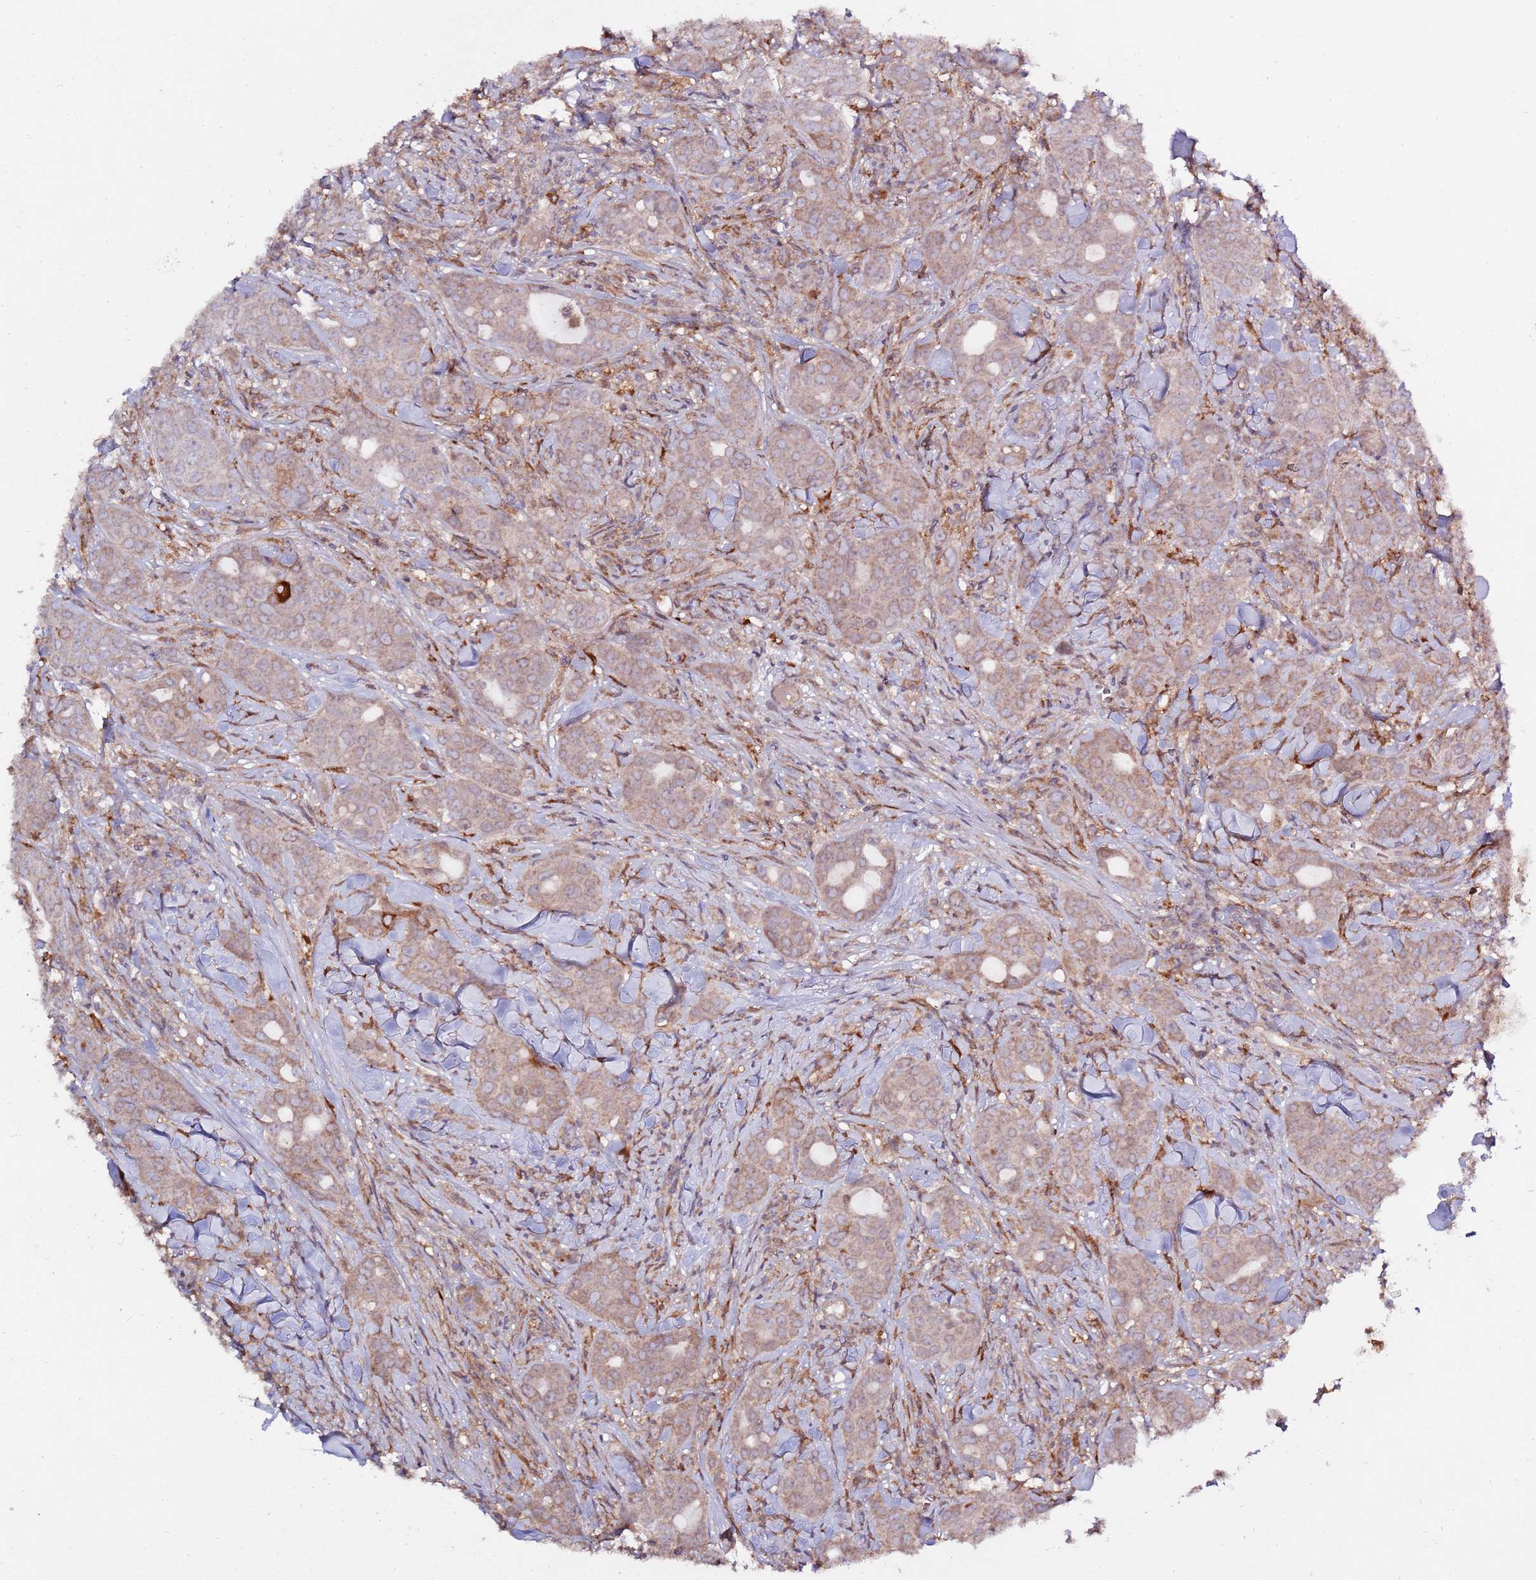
{"staining": {"intensity": "weak", "quantity": "25%-75%", "location": "cytoplasmic/membranous"}, "tissue": "breast cancer", "cell_type": "Tumor cells", "image_type": "cancer", "snomed": [{"axis": "morphology", "description": "Duct carcinoma"}, {"axis": "topography", "description": "Breast"}], "caption": "Protein staining of breast intraductal carcinoma tissue shows weak cytoplasmic/membranous positivity in approximately 25%-75% of tumor cells.", "gene": "EVA1B", "patient": {"sex": "female", "age": 43}}